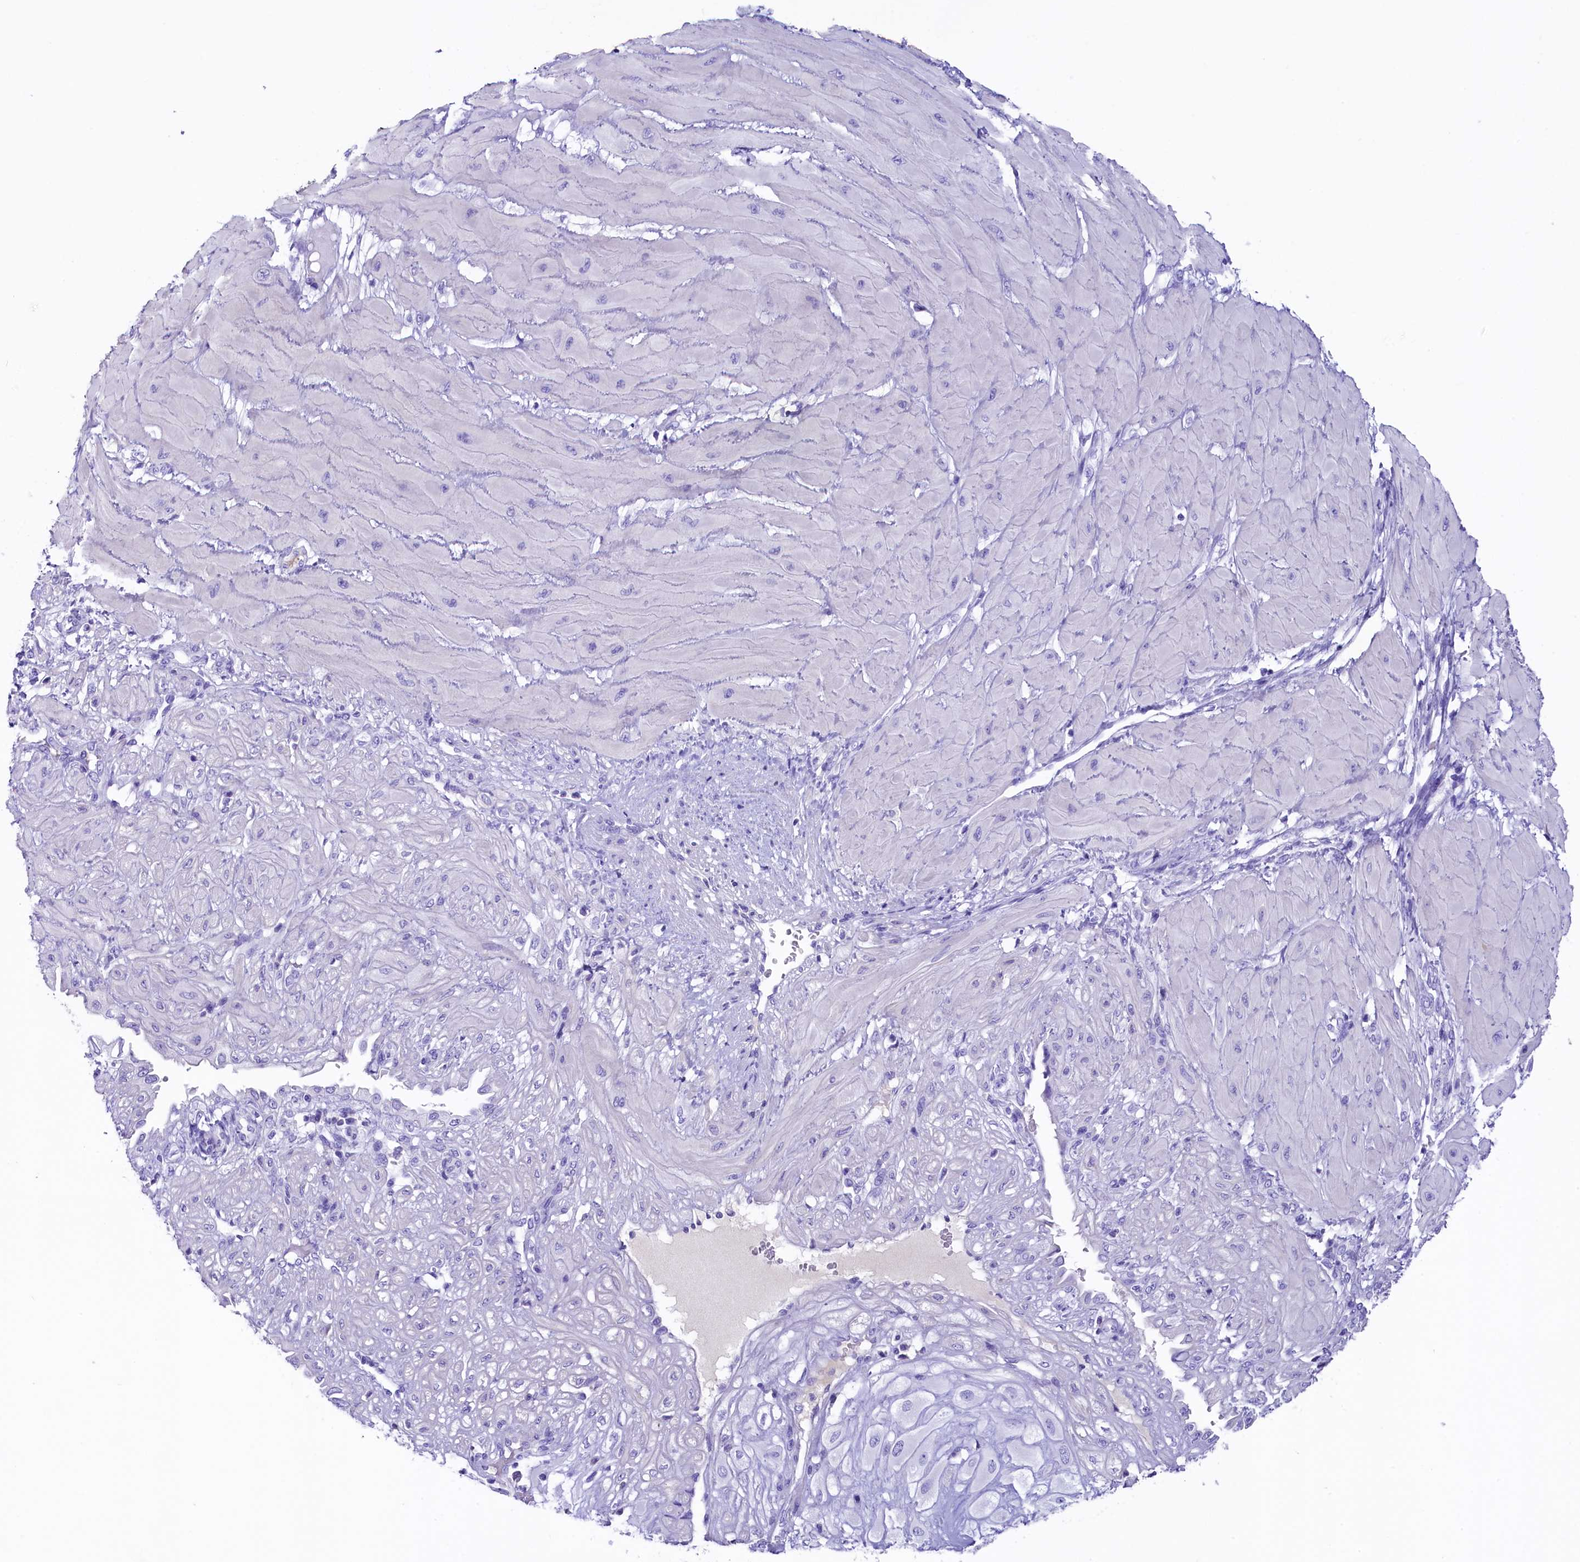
{"staining": {"intensity": "negative", "quantity": "none", "location": "none"}, "tissue": "cervical cancer", "cell_type": "Tumor cells", "image_type": "cancer", "snomed": [{"axis": "morphology", "description": "Squamous cell carcinoma, NOS"}, {"axis": "topography", "description": "Cervix"}], "caption": "The photomicrograph demonstrates no significant staining in tumor cells of cervical squamous cell carcinoma.", "gene": "SKIDA1", "patient": {"sex": "female", "age": 36}}